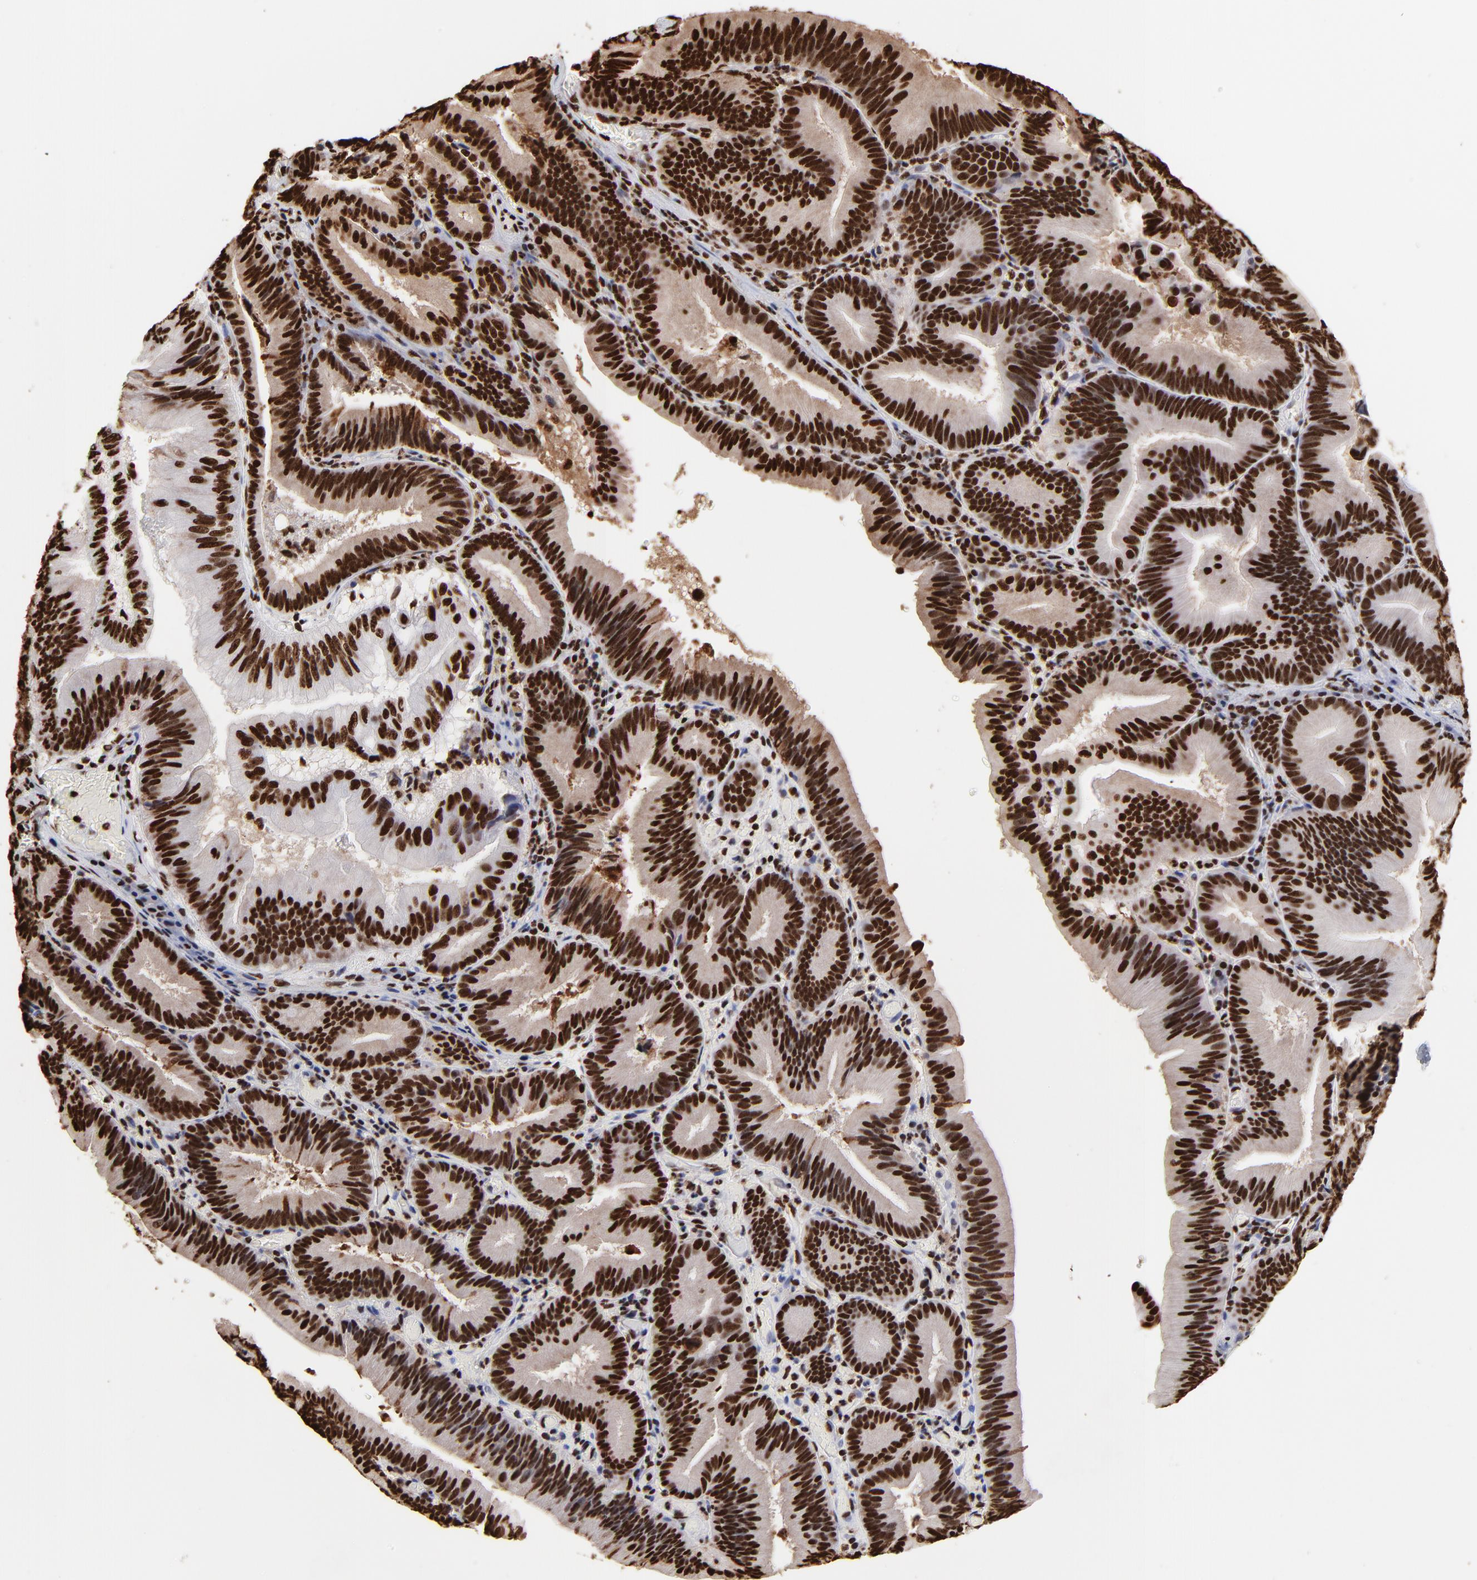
{"staining": {"intensity": "strong", "quantity": ">75%", "location": "cytoplasmic/membranous,nuclear"}, "tissue": "pancreatic cancer", "cell_type": "Tumor cells", "image_type": "cancer", "snomed": [{"axis": "morphology", "description": "Adenocarcinoma, NOS"}, {"axis": "topography", "description": "Pancreas"}], "caption": "Protein analysis of pancreatic adenocarcinoma tissue displays strong cytoplasmic/membranous and nuclear expression in about >75% of tumor cells.", "gene": "ZNF544", "patient": {"sex": "male", "age": 82}}